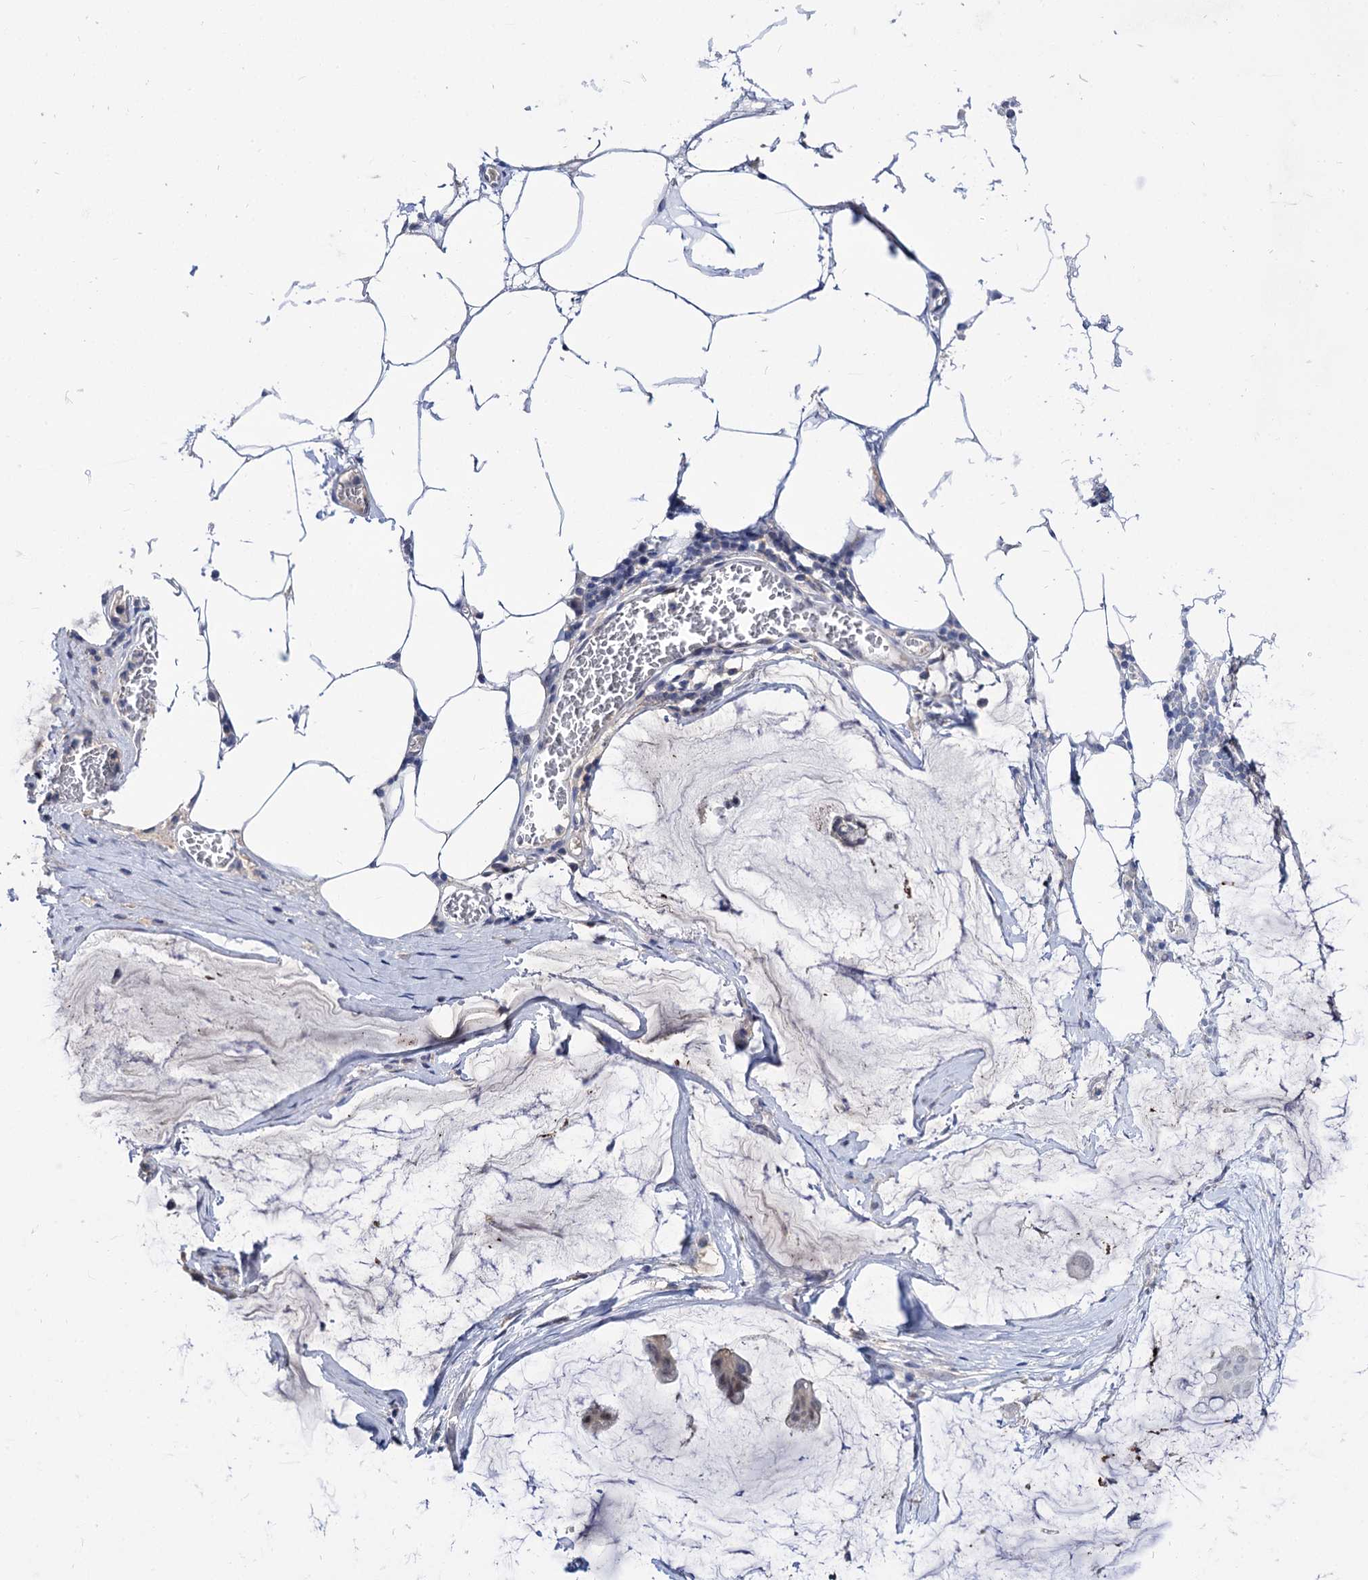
{"staining": {"intensity": "weak", "quantity": "25%-75%", "location": "nuclear"}, "tissue": "ovarian cancer", "cell_type": "Tumor cells", "image_type": "cancer", "snomed": [{"axis": "morphology", "description": "Cystadenocarcinoma, mucinous, NOS"}, {"axis": "topography", "description": "Ovary"}], "caption": "Protein analysis of mucinous cystadenocarcinoma (ovarian) tissue exhibits weak nuclear positivity in approximately 25%-75% of tumor cells.", "gene": "NEK10", "patient": {"sex": "female", "age": 73}}